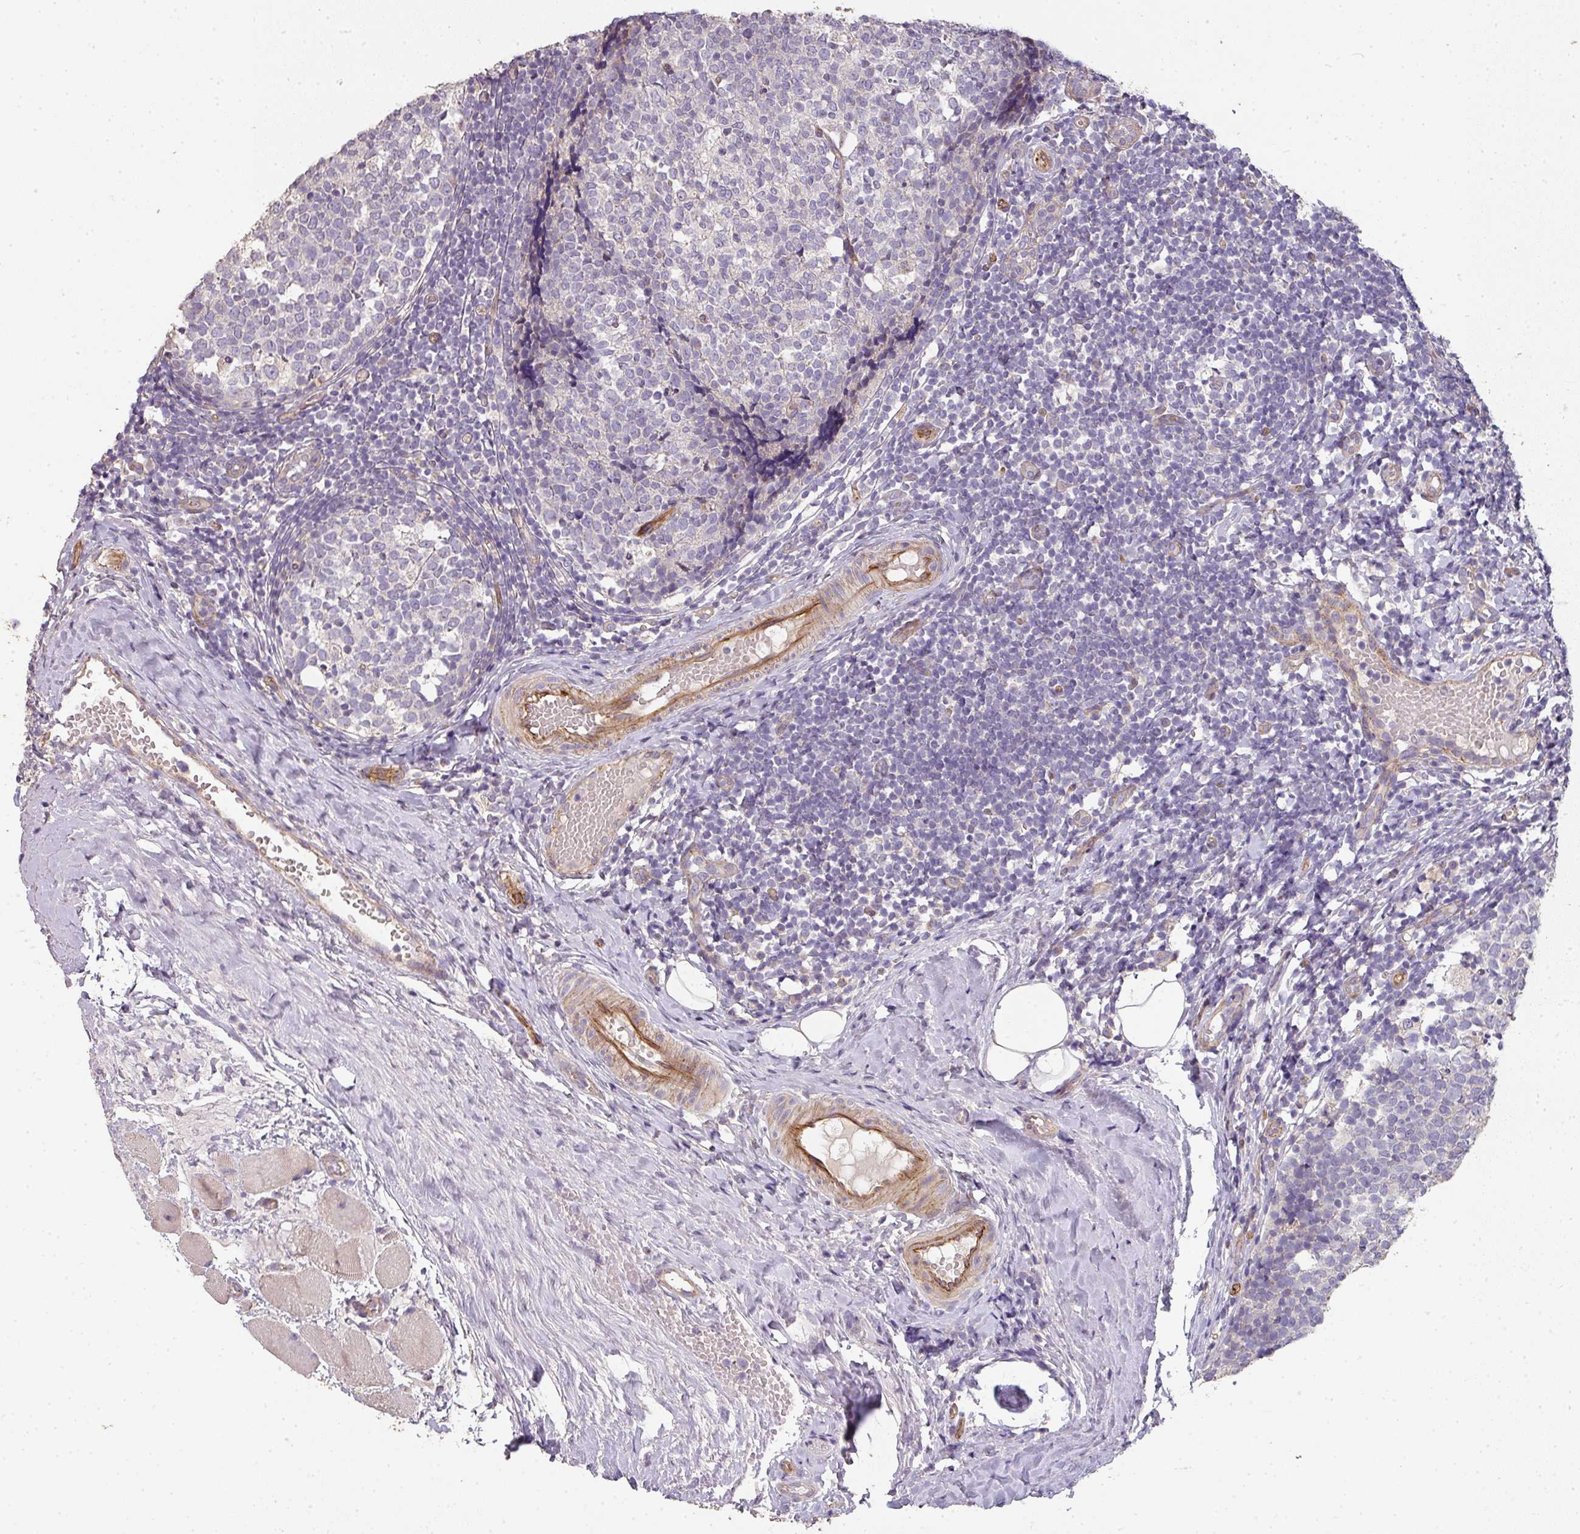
{"staining": {"intensity": "negative", "quantity": "none", "location": "none"}, "tissue": "tonsil", "cell_type": "Germinal center cells", "image_type": "normal", "snomed": [{"axis": "morphology", "description": "Normal tissue, NOS"}, {"axis": "topography", "description": "Tonsil"}], "caption": "There is no significant expression in germinal center cells of tonsil. (DAB immunohistochemistry (IHC) visualized using brightfield microscopy, high magnification).", "gene": "PCDH1", "patient": {"sex": "female", "age": 19}}